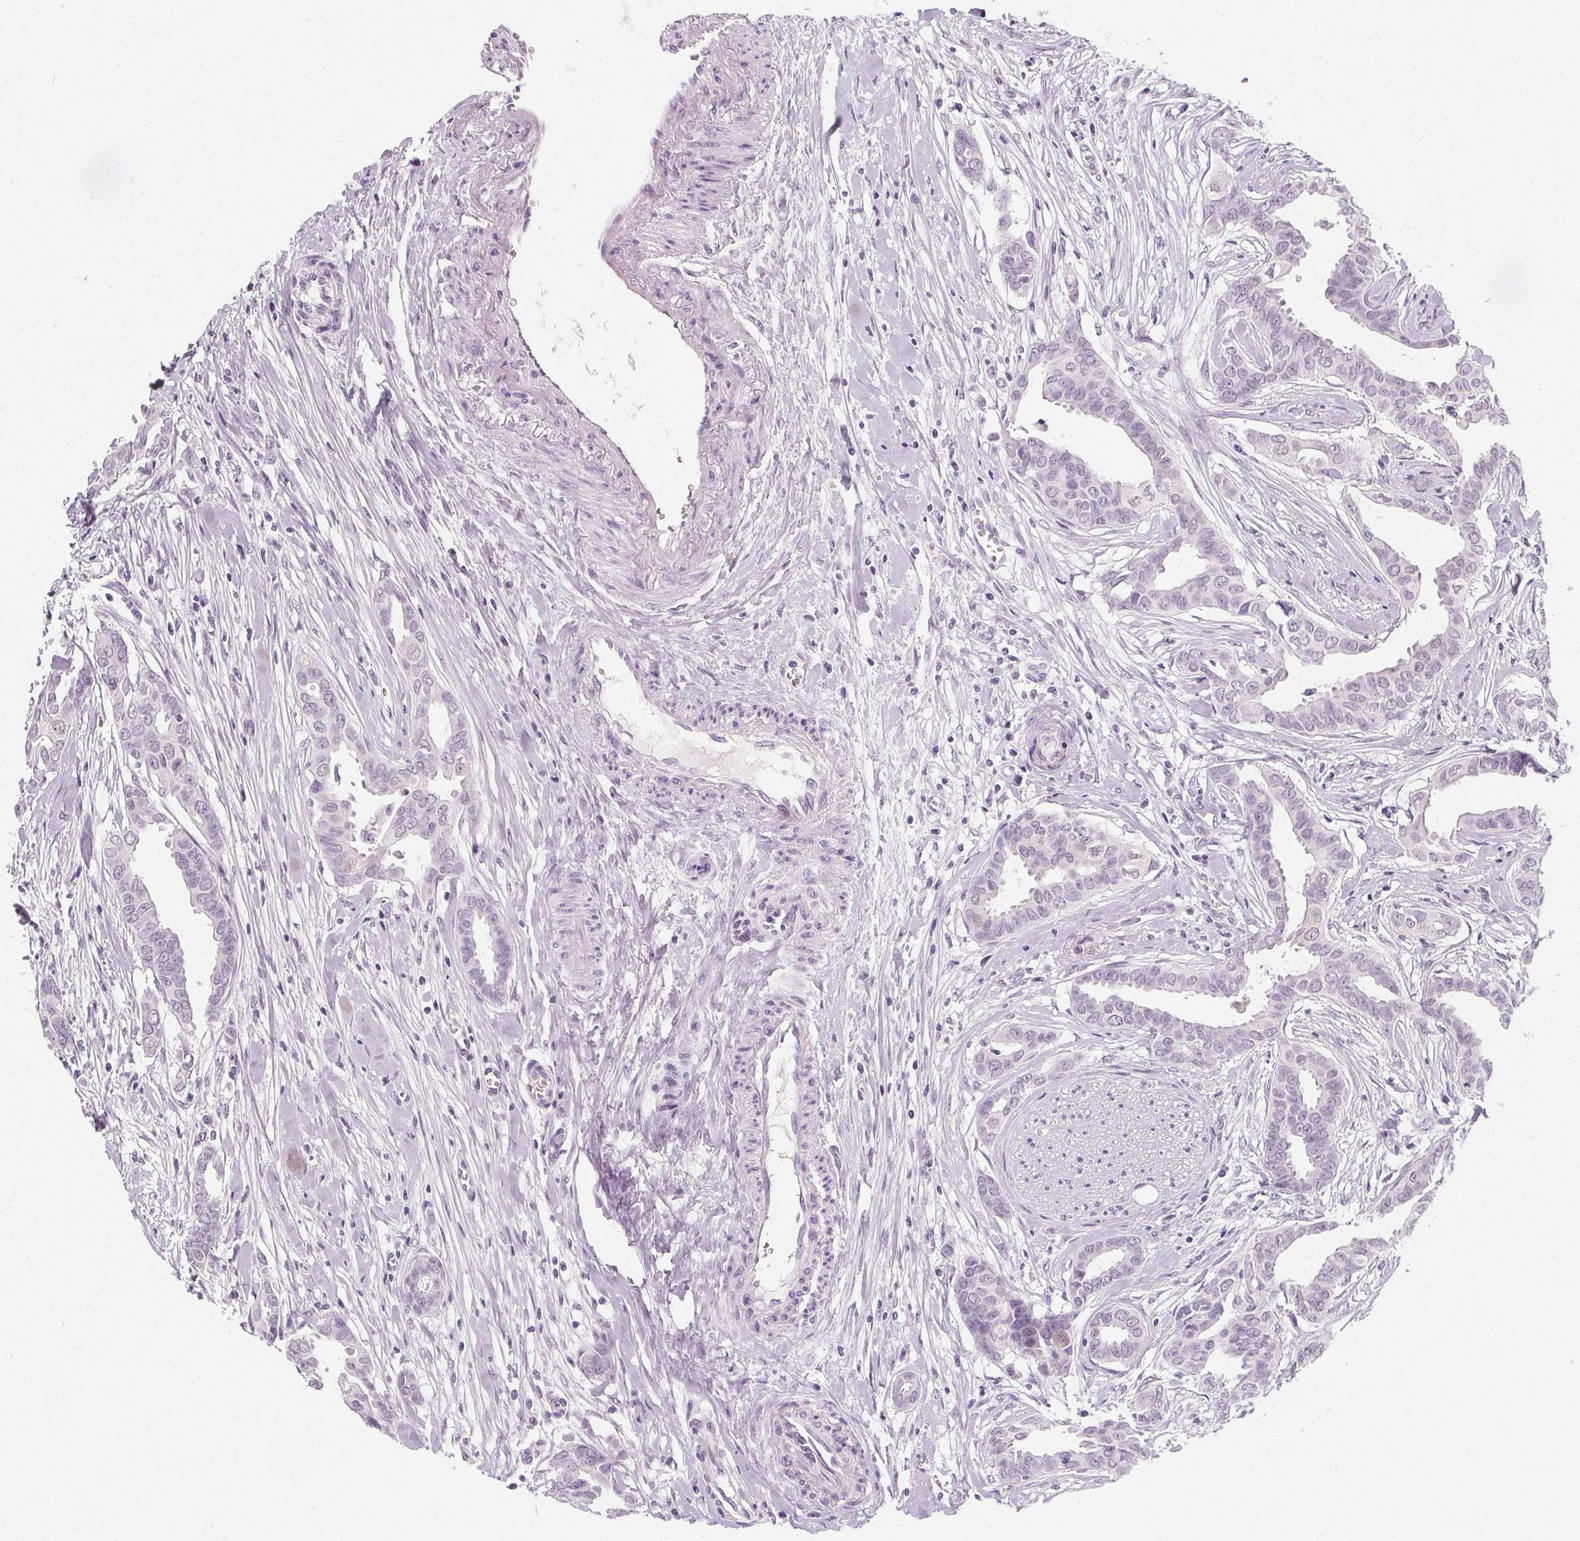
{"staining": {"intensity": "negative", "quantity": "none", "location": "none"}, "tissue": "breast cancer", "cell_type": "Tumor cells", "image_type": "cancer", "snomed": [{"axis": "morphology", "description": "Duct carcinoma"}, {"axis": "topography", "description": "Breast"}], "caption": "Tumor cells show no significant protein expression in breast infiltrating ductal carcinoma. (Stains: DAB IHC with hematoxylin counter stain, Microscopy: brightfield microscopy at high magnification).", "gene": "DBX2", "patient": {"sex": "female", "age": 45}}